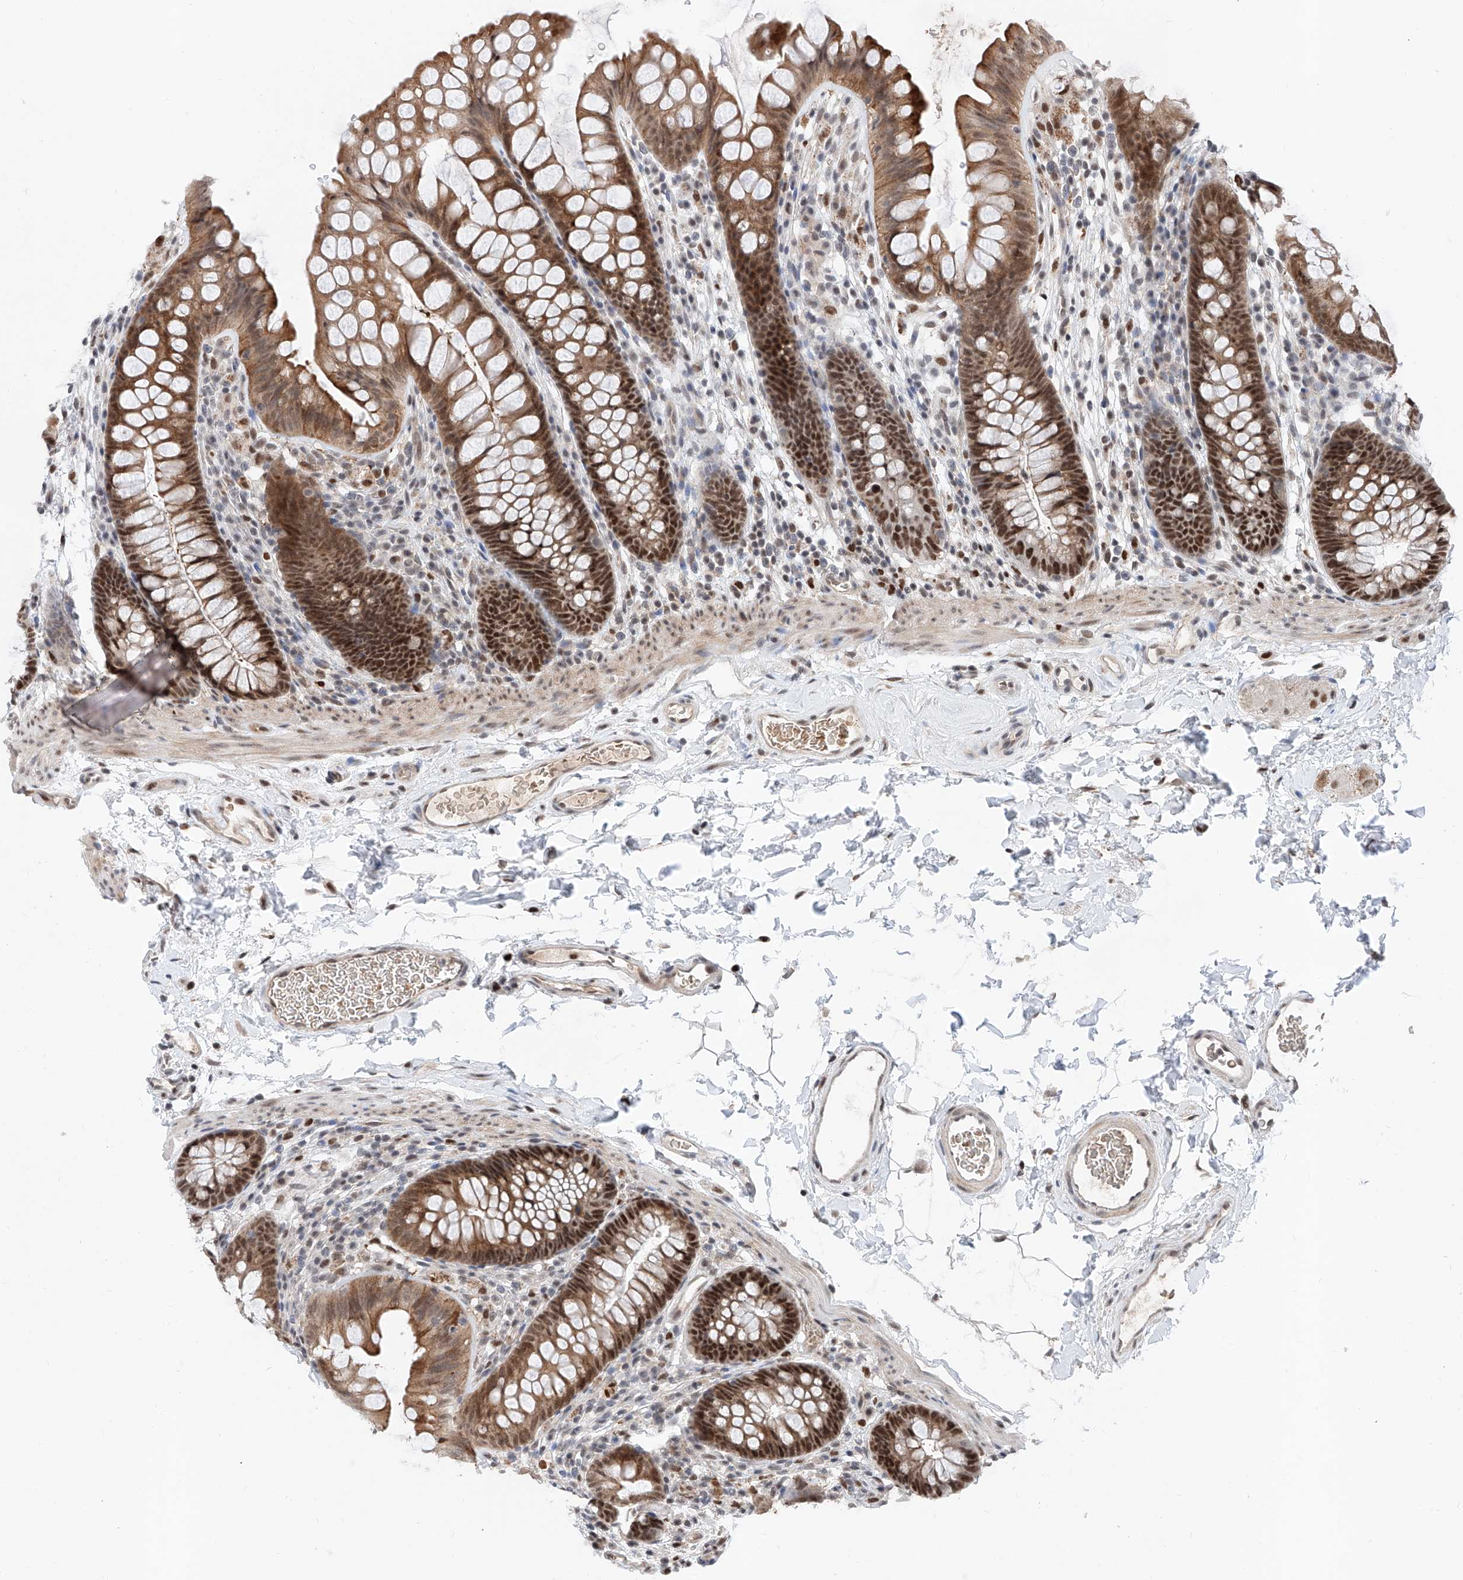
{"staining": {"intensity": "weak", "quantity": ">75%", "location": "cytoplasmic/membranous,nuclear"}, "tissue": "colon", "cell_type": "Endothelial cells", "image_type": "normal", "snomed": [{"axis": "morphology", "description": "Normal tissue, NOS"}, {"axis": "topography", "description": "Colon"}], "caption": "Weak cytoplasmic/membranous,nuclear protein expression is seen in approximately >75% of endothelial cells in colon. (DAB (3,3'-diaminobenzidine) = brown stain, brightfield microscopy at high magnification).", "gene": "SNRNP200", "patient": {"sex": "female", "age": 62}}